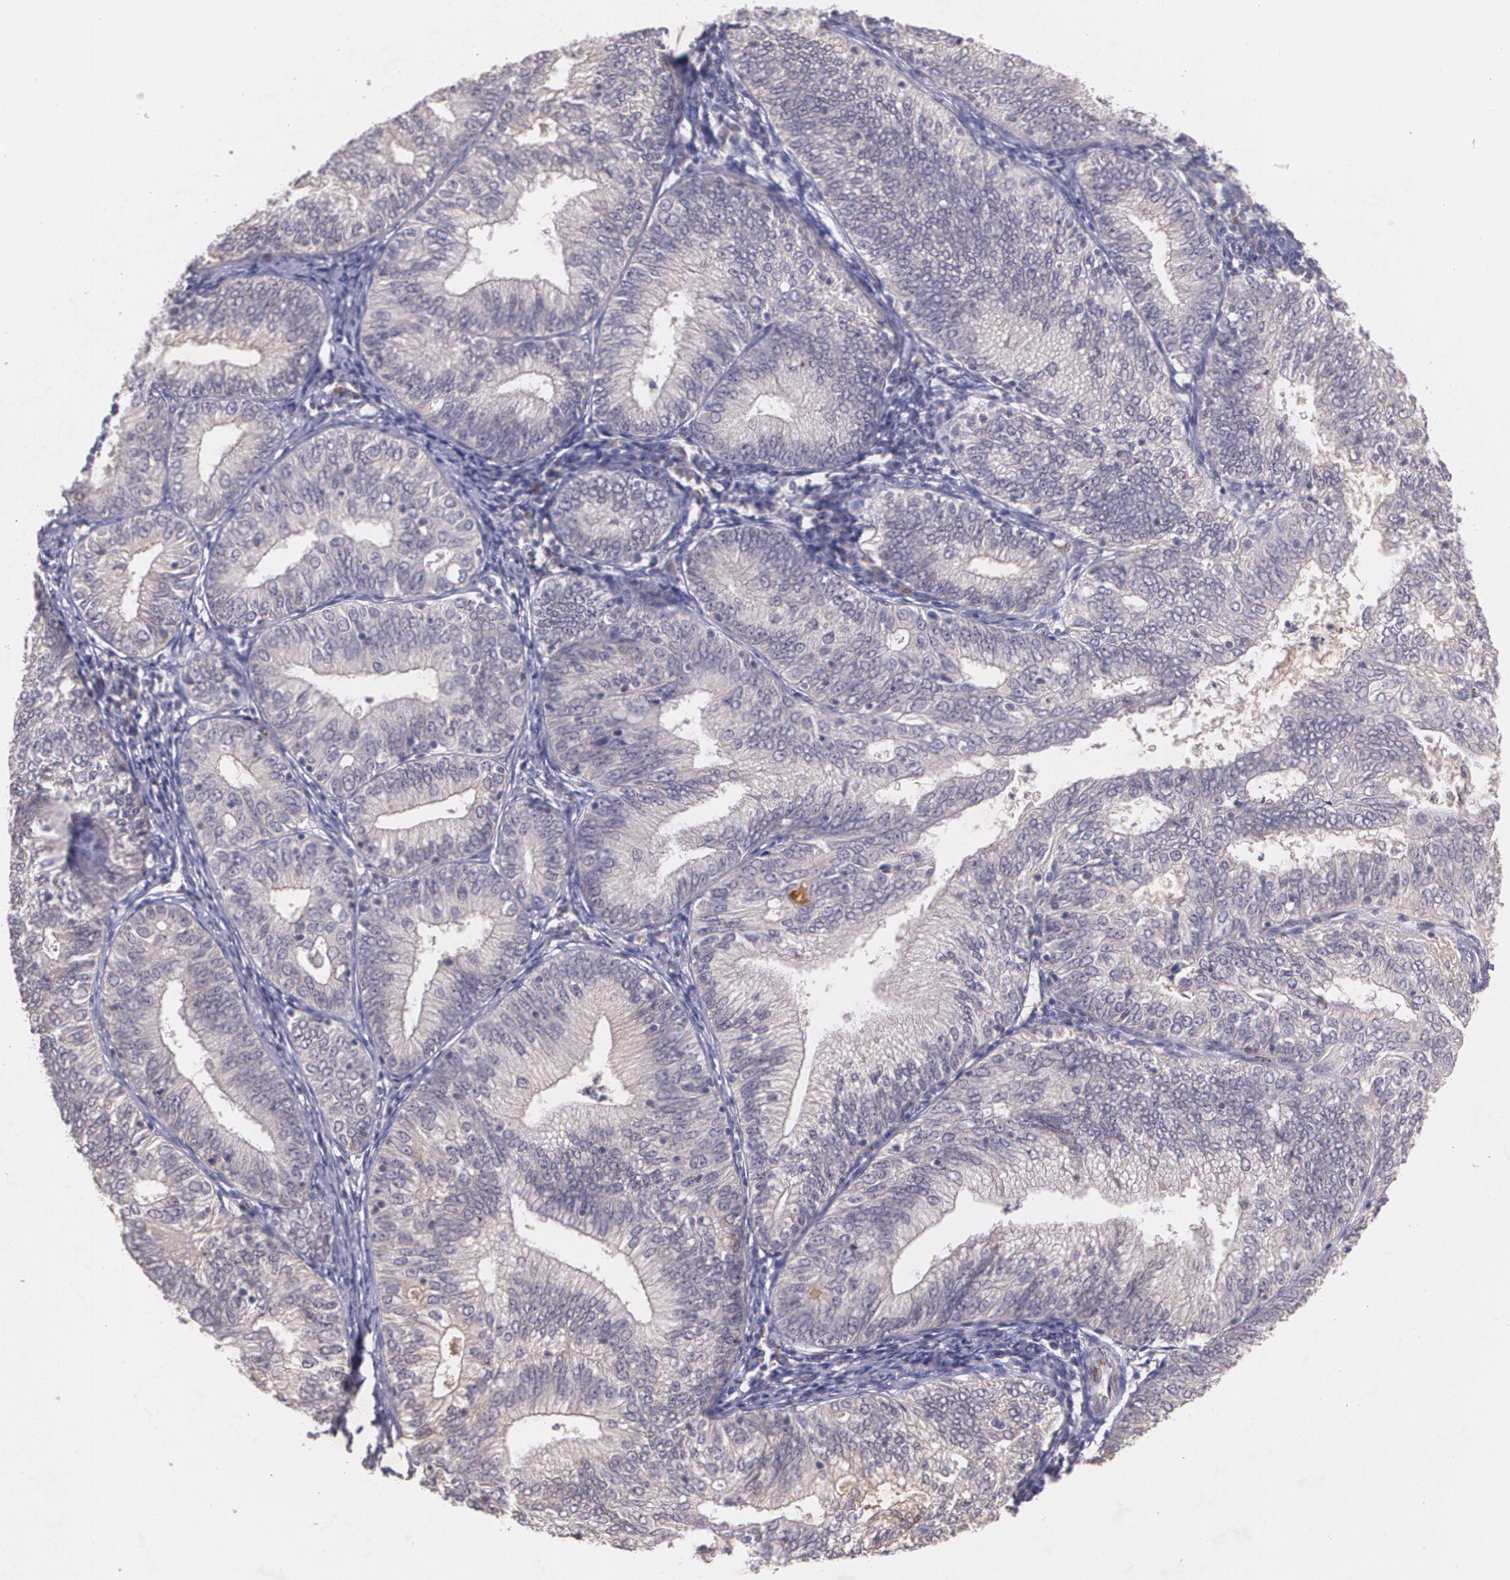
{"staining": {"intensity": "weak", "quantity": ">75%", "location": "cytoplasmic/membranous"}, "tissue": "endometrial cancer", "cell_type": "Tumor cells", "image_type": "cancer", "snomed": [{"axis": "morphology", "description": "Adenocarcinoma, NOS"}, {"axis": "topography", "description": "Endometrium"}], "caption": "Protein analysis of endometrial cancer tissue demonstrates weak cytoplasmic/membranous expression in approximately >75% of tumor cells.", "gene": "TM4SF1", "patient": {"sex": "female", "age": 69}}